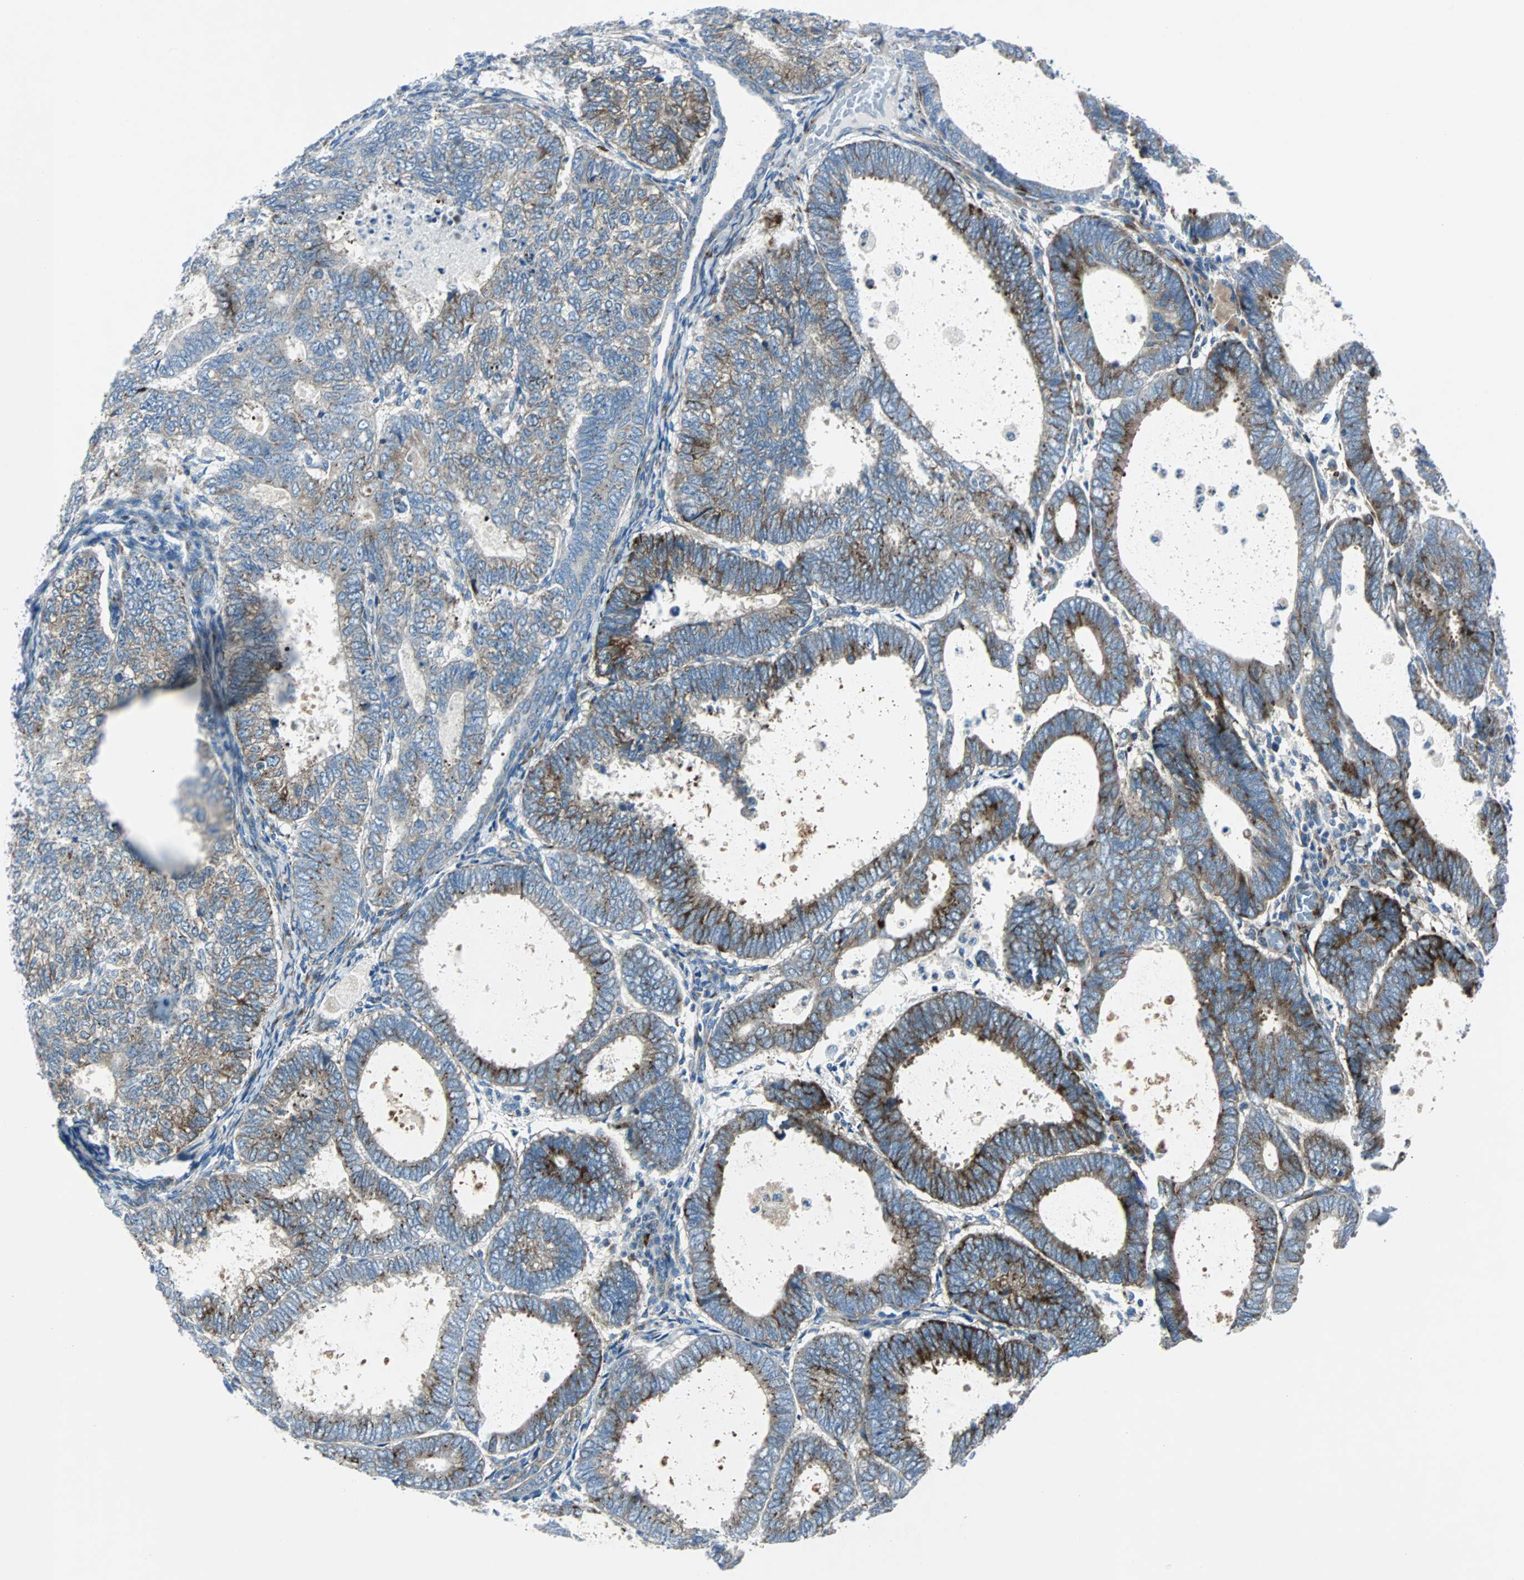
{"staining": {"intensity": "moderate", "quantity": "<25%", "location": "cytoplasmic/membranous"}, "tissue": "endometrial cancer", "cell_type": "Tumor cells", "image_type": "cancer", "snomed": [{"axis": "morphology", "description": "Adenocarcinoma, NOS"}, {"axis": "topography", "description": "Uterus"}], "caption": "DAB (3,3'-diaminobenzidine) immunohistochemical staining of human adenocarcinoma (endometrial) exhibits moderate cytoplasmic/membranous protein expression in approximately <25% of tumor cells.", "gene": "BBC3", "patient": {"sex": "female", "age": 60}}